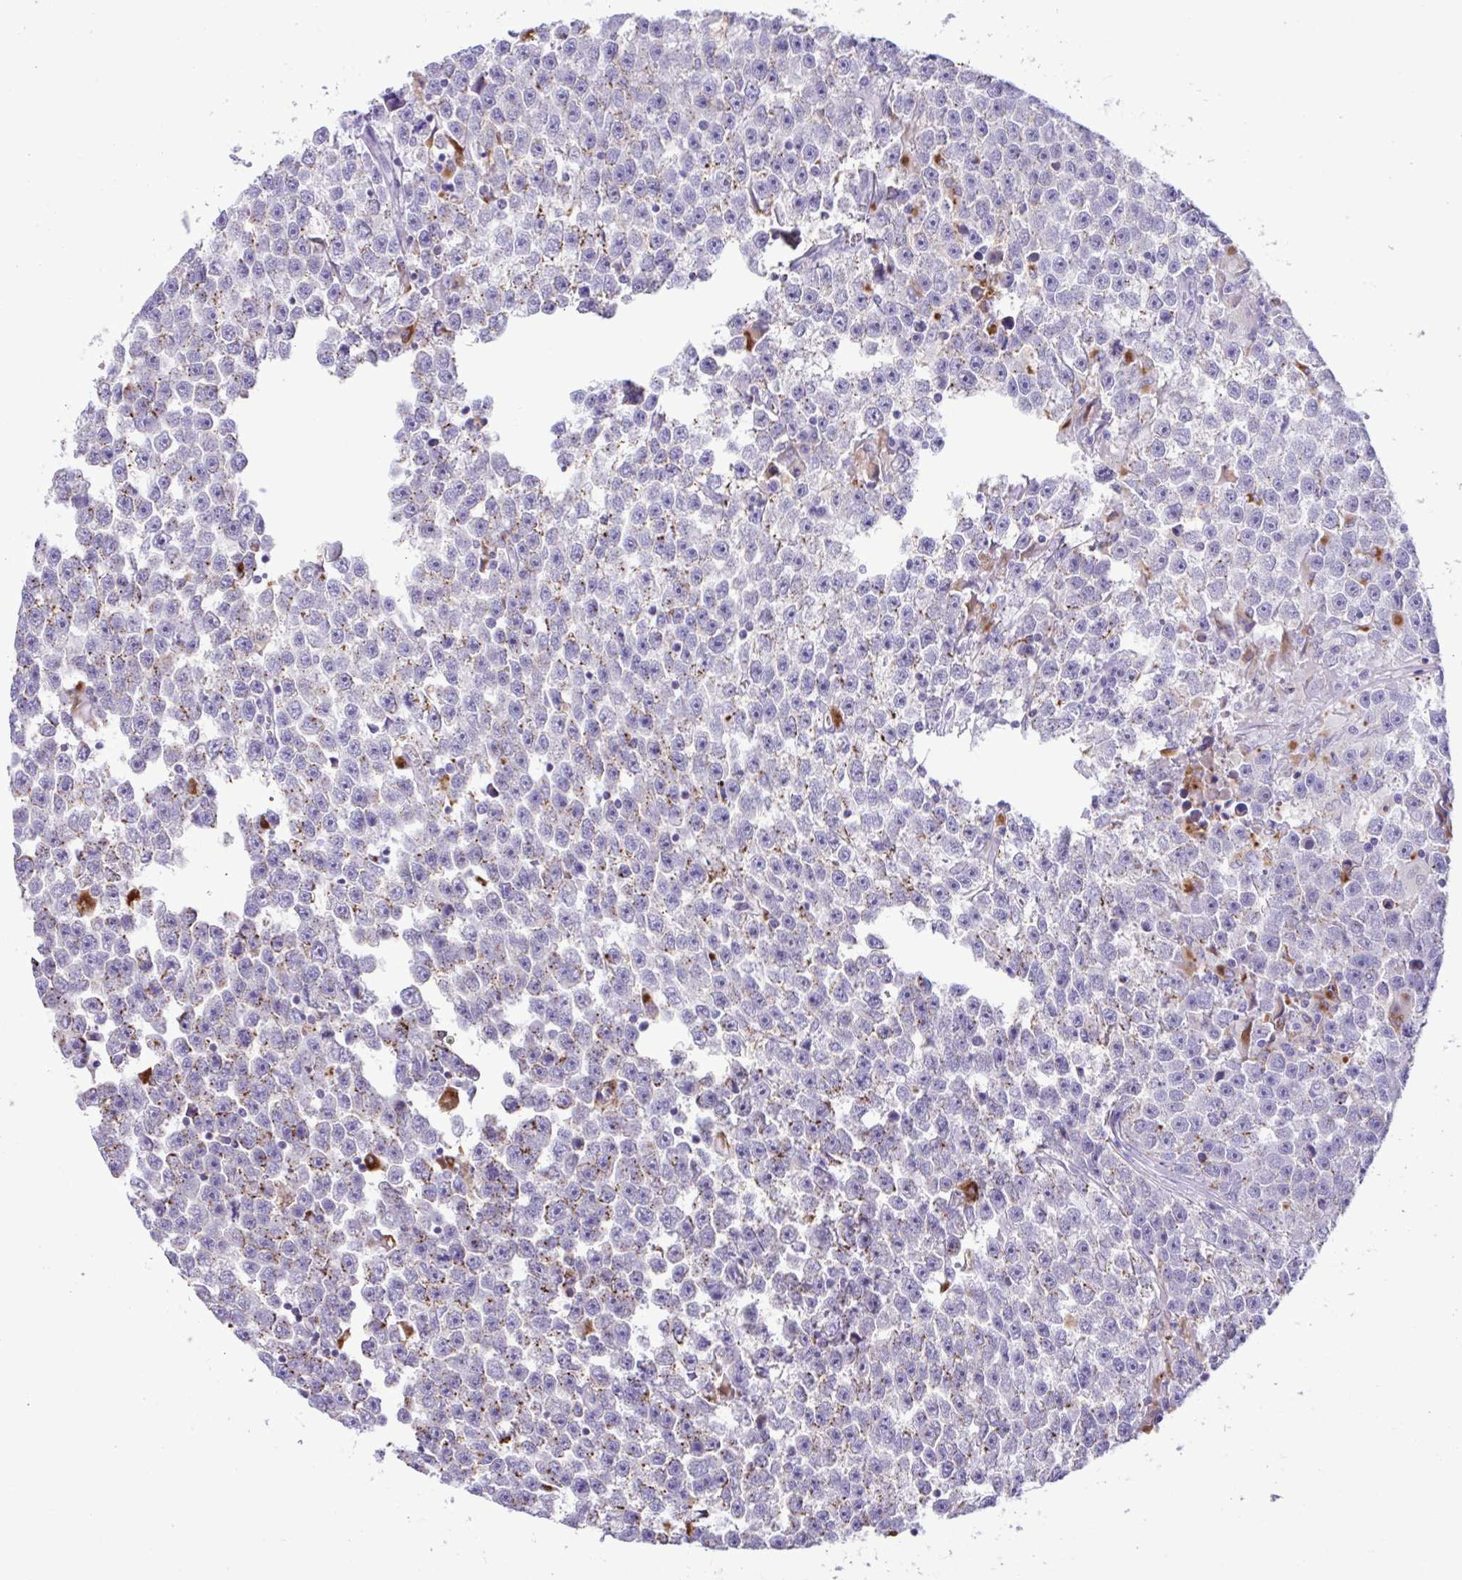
{"staining": {"intensity": "negative", "quantity": "none", "location": "none"}, "tissue": "testis cancer", "cell_type": "Tumor cells", "image_type": "cancer", "snomed": [{"axis": "morphology", "description": "Seminoma, NOS"}, {"axis": "topography", "description": "Testis"}], "caption": "An immunohistochemistry (IHC) histopathology image of testis cancer (seminoma) is shown. There is no staining in tumor cells of testis cancer (seminoma).", "gene": "XCL1", "patient": {"sex": "male", "age": 31}}